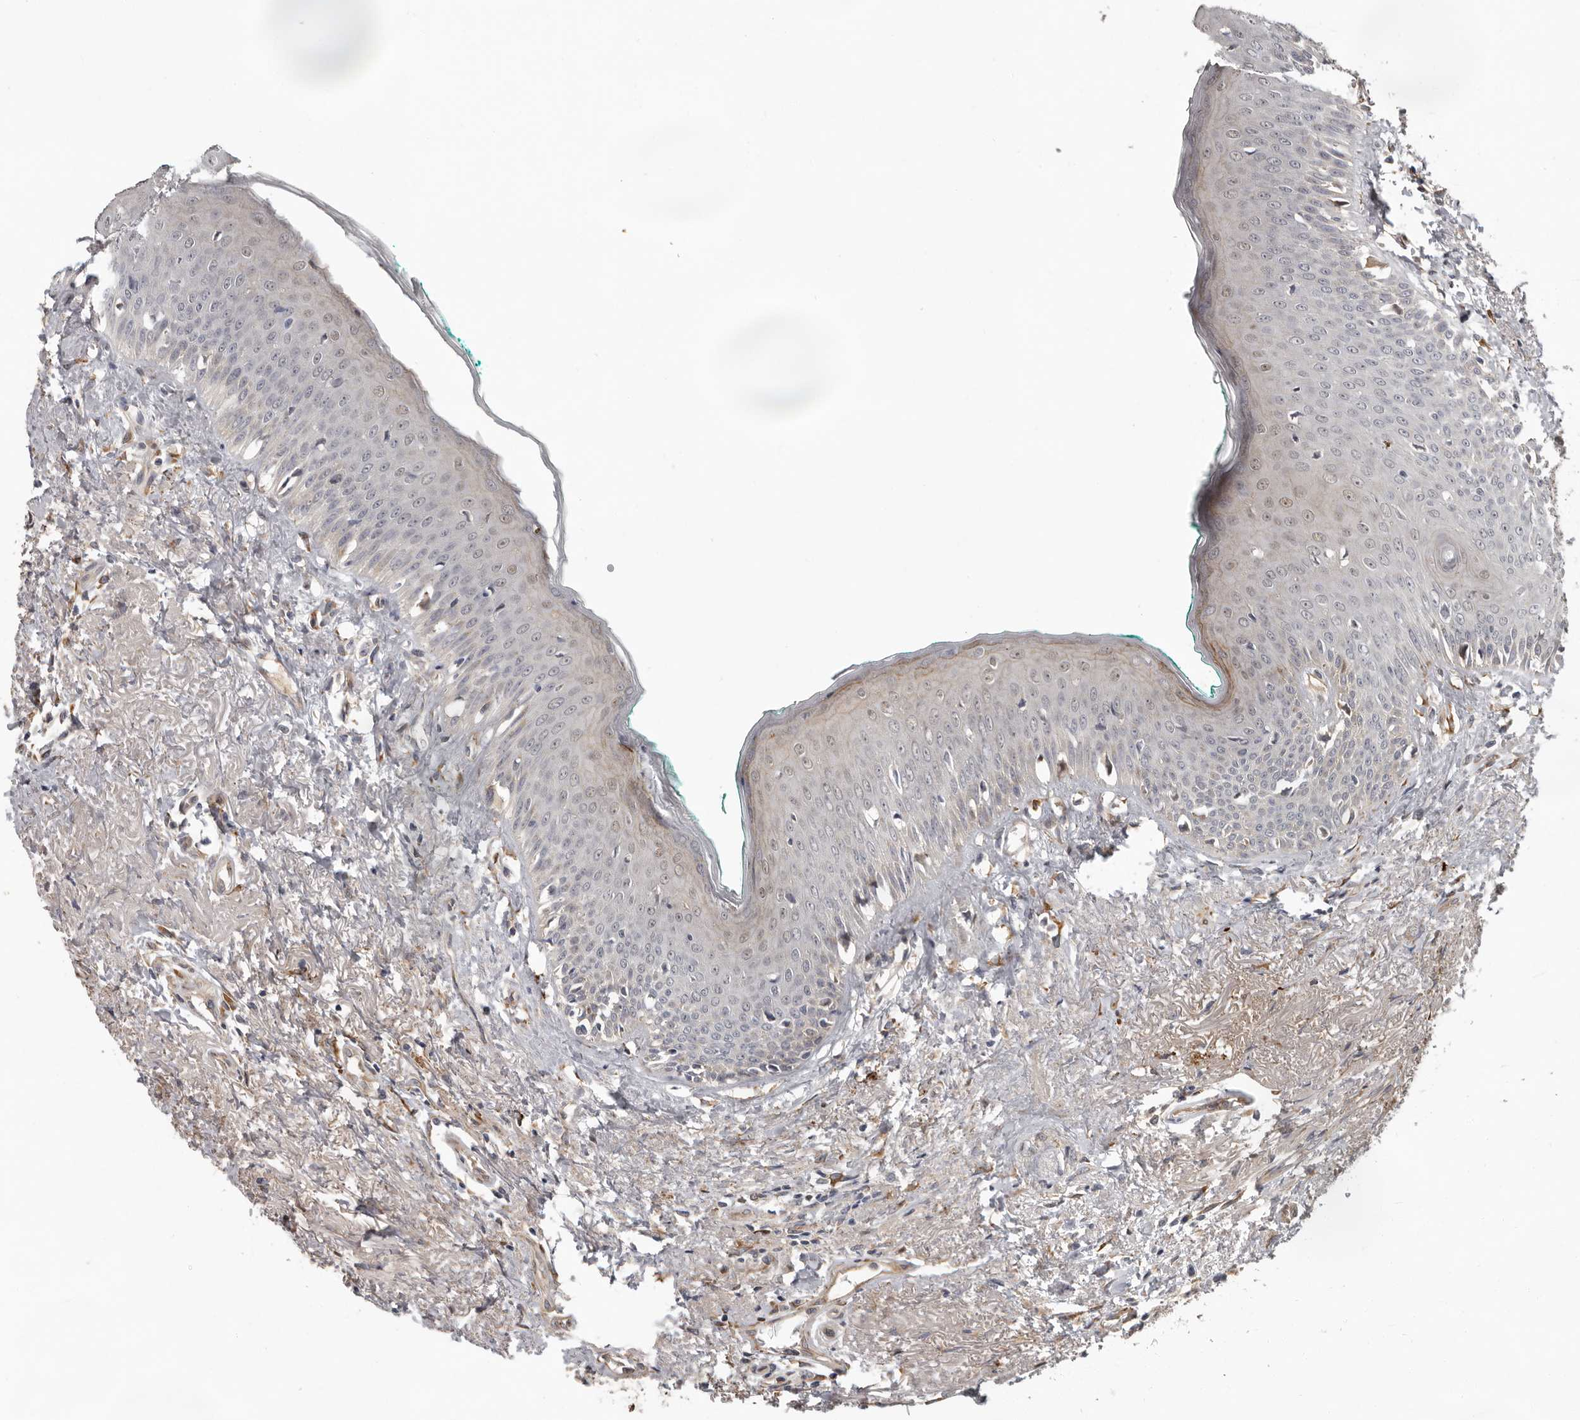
{"staining": {"intensity": "weak", "quantity": "<25%", "location": "cytoplasmic/membranous"}, "tissue": "oral mucosa", "cell_type": "Squamous epithelial cells", "image_type": "normal", "snomed": [{"axis": "morphology", "description": "Normal tissue, NOS"}, {"axis": "topography", "description": "Oral tissue"}], "caption": "This histopathology image is of benign oral mucosa stained with IHC to label a protein in brown with the nuclei are counter-stained blue. There is no expression in squamous epithelial cells.", "gene": "MTF1", "patient": {"sex": "female", "age": 70}}